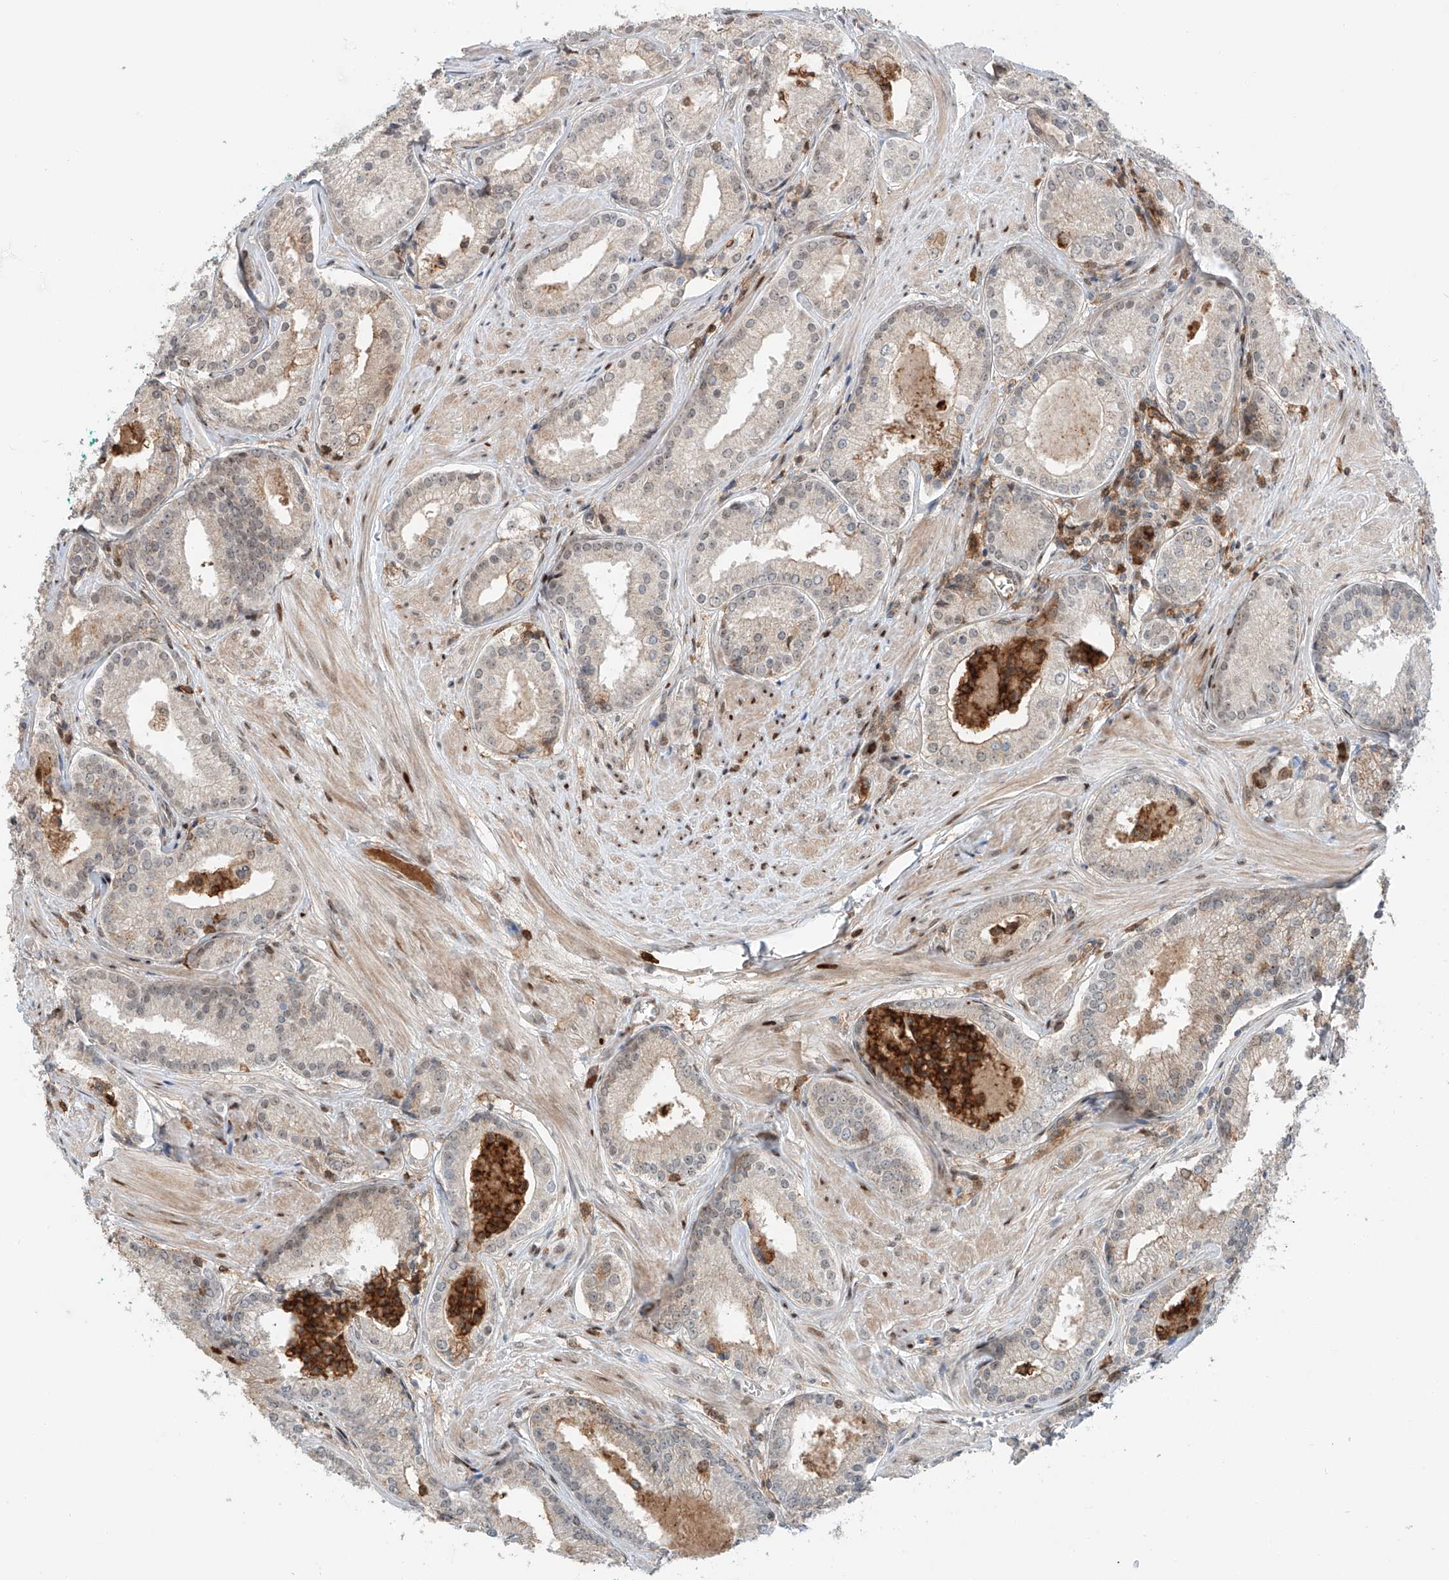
{"staining": {"intensity": "moderate", "quantity": "<25%", "location": "cytoplasmic/membranous"}, "tissue": "prostate cancer", "cell_type": "Tumor cells", "image_type": "cancer", "snomed": [{"axis": "morphology", "description": "Adenocarcinoma, Low grade"}, {"axis": "topography", "description": "Prostate"}], "caption": "Moderate cytoplasmic/membranous positivity is identified in approximately <25% of tumor cells in prostate cancer (low-grade adenocarcinoma).", "gene": "CEP162", "patient": {"sex": "male", "age": 54}}